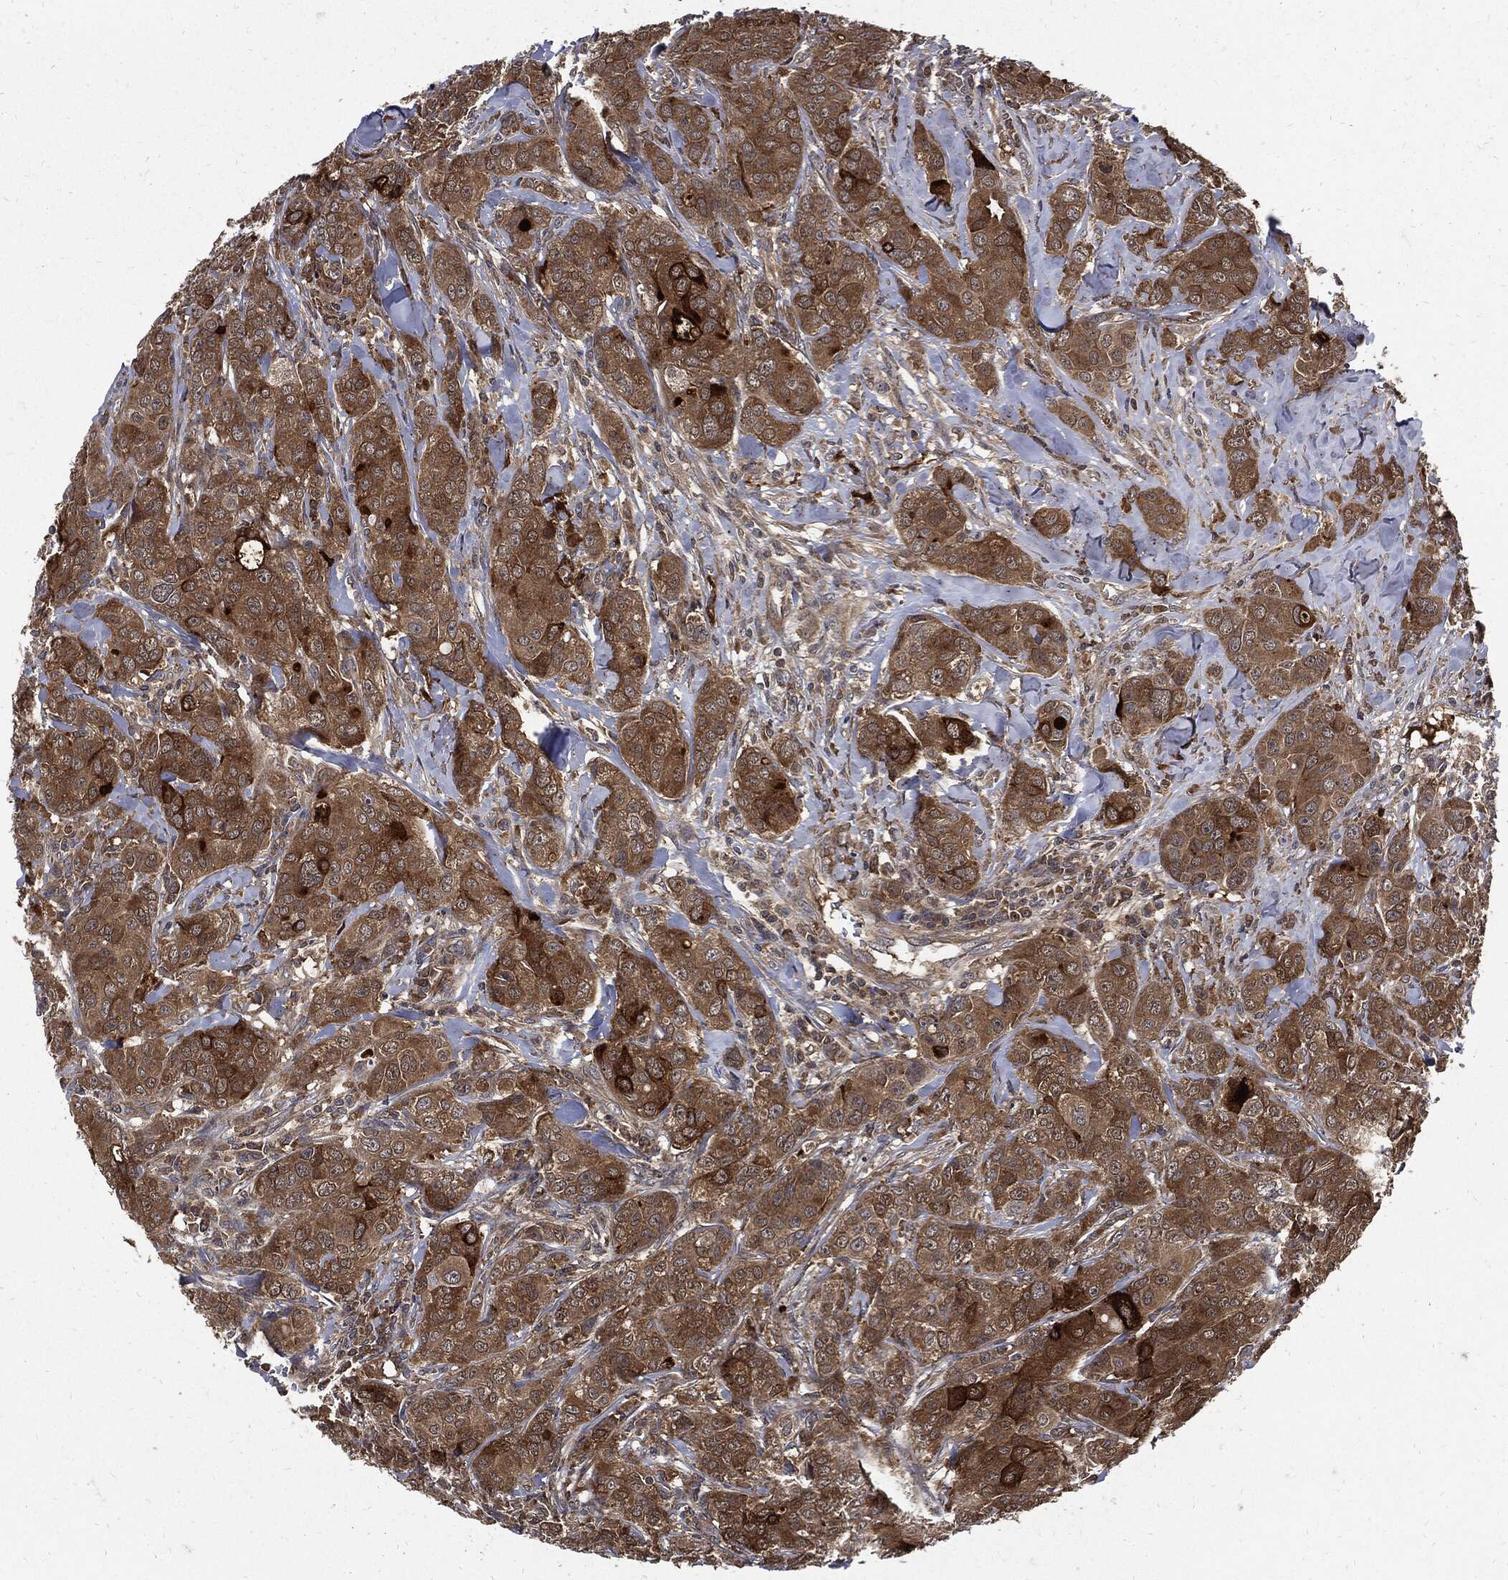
{"staining": {"intensity": "strong", "quantity": "25%-75%", "location": "cytoplasmic/membranous"}, "tissue": "breast cancer", "cell_type": "Tumor cells", "image_type": "cancer", "snomed": [{"axis": "morphology", "description": "Duct carcinoma"}, {"axis": "topography", "description": "Breast"}], "caption": "Invasive ductal carcinoma (breast) stained with immunohistochemistry reveals strong cytoplasmic/membranous expression in approximately 25%-75% of tumor cells.", "gene": "CLU", "patient": {"sex": "female", "age": 43}}